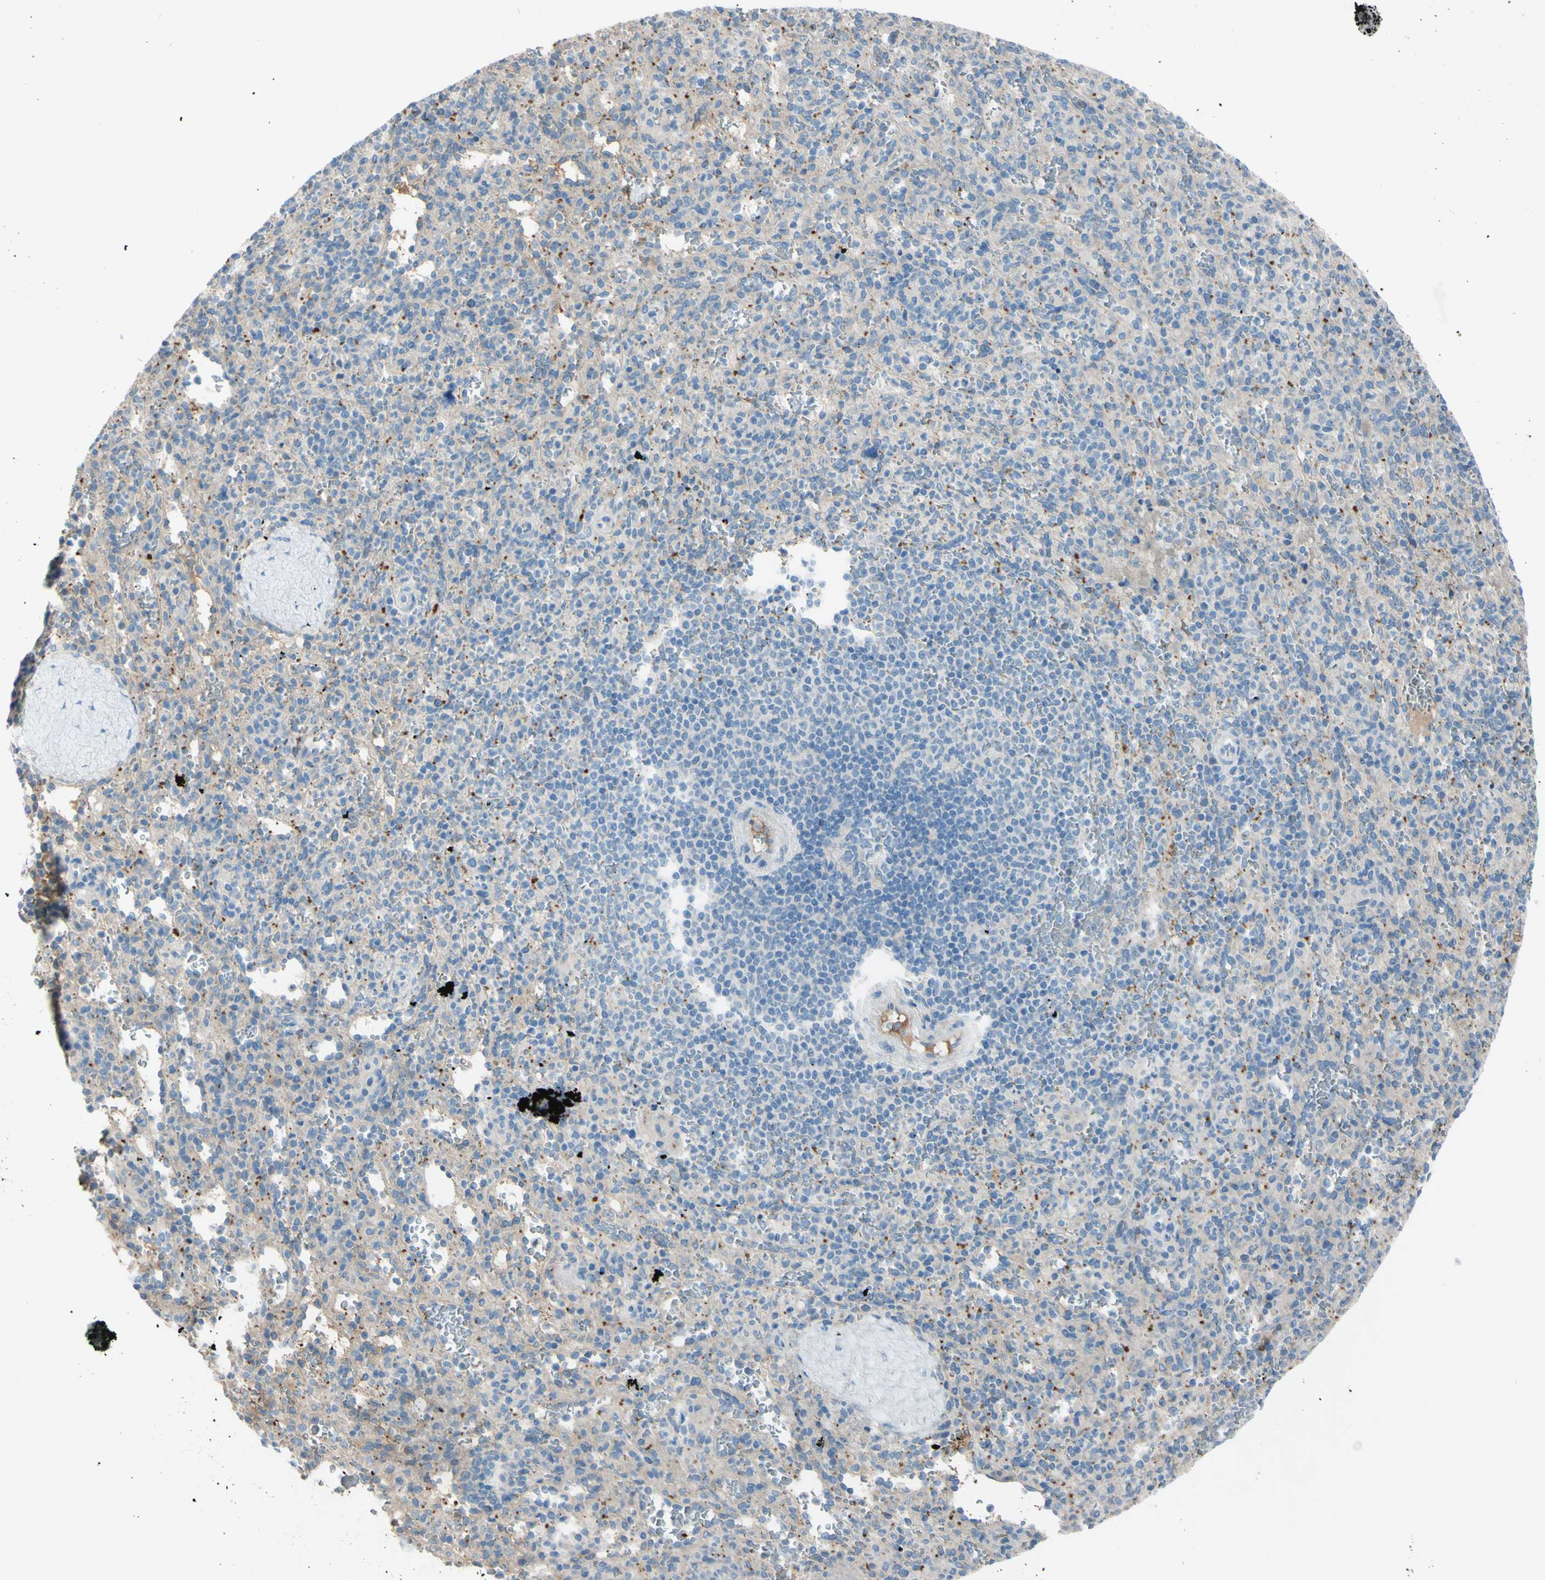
{"staining": {"intensity": "moderate", "quantity": "<25%", "location": "cytoplasmic/membranous"}, "tissue": "spleen", "cell_type": "Cells in red pulp", "image_type": "normal", "snomed": [{"axis": "morphology", "description": "Normal tissue, NOS"}, {"axis": "topography", "description": "Spleen"}], "caption": "The immunohistochemical stain shows moderate cytoplasmic/membranous positivity in cells in red pulp of normal spleen.", "gene": "ATRN", "patient": {"sex": "male", "age": 36}}